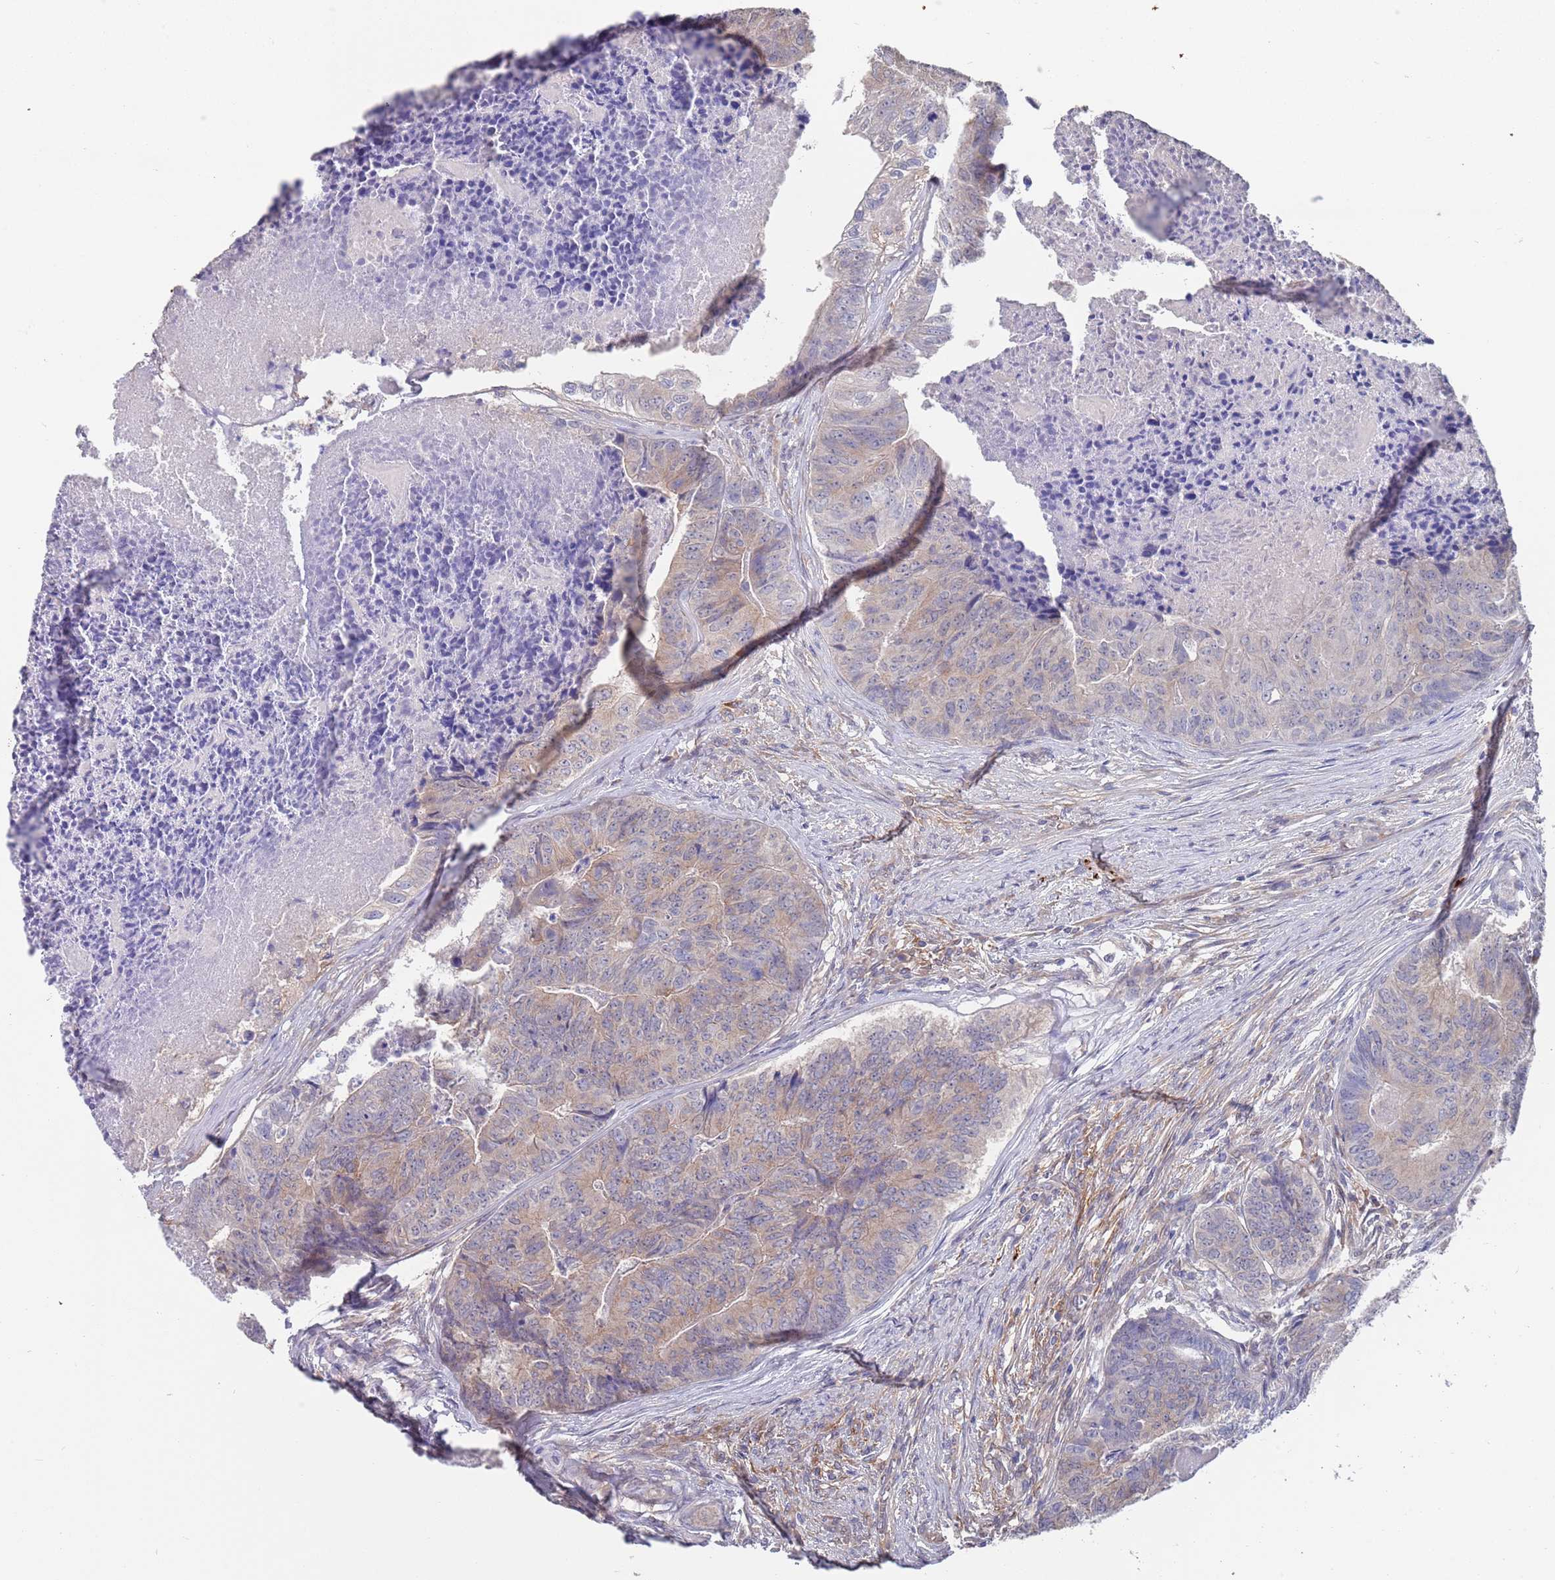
{"staining": {"intensity": "weak", "quantity": "25%-75%", "location": "cytoplasmic/membranous"}, "tissue": "colorectal cancer", "cell_type": "Tumor cells", "image_type": "cancer", "snomed": [{"axis": "morphology", "description": "Adenocarcinoma, NOS"}, {"axis": "topography", "description": "Colon"}], "caption": "This histopathology image reveals immunohistochemistry (IHC) staining of human adenocarcinoma (colorectal), with low weak cytoplasmic/membranous staining in approximately 25%-75% of tumor cells.", "gene": "ANK2", "patient": {"sex": "female", "age": 67}}